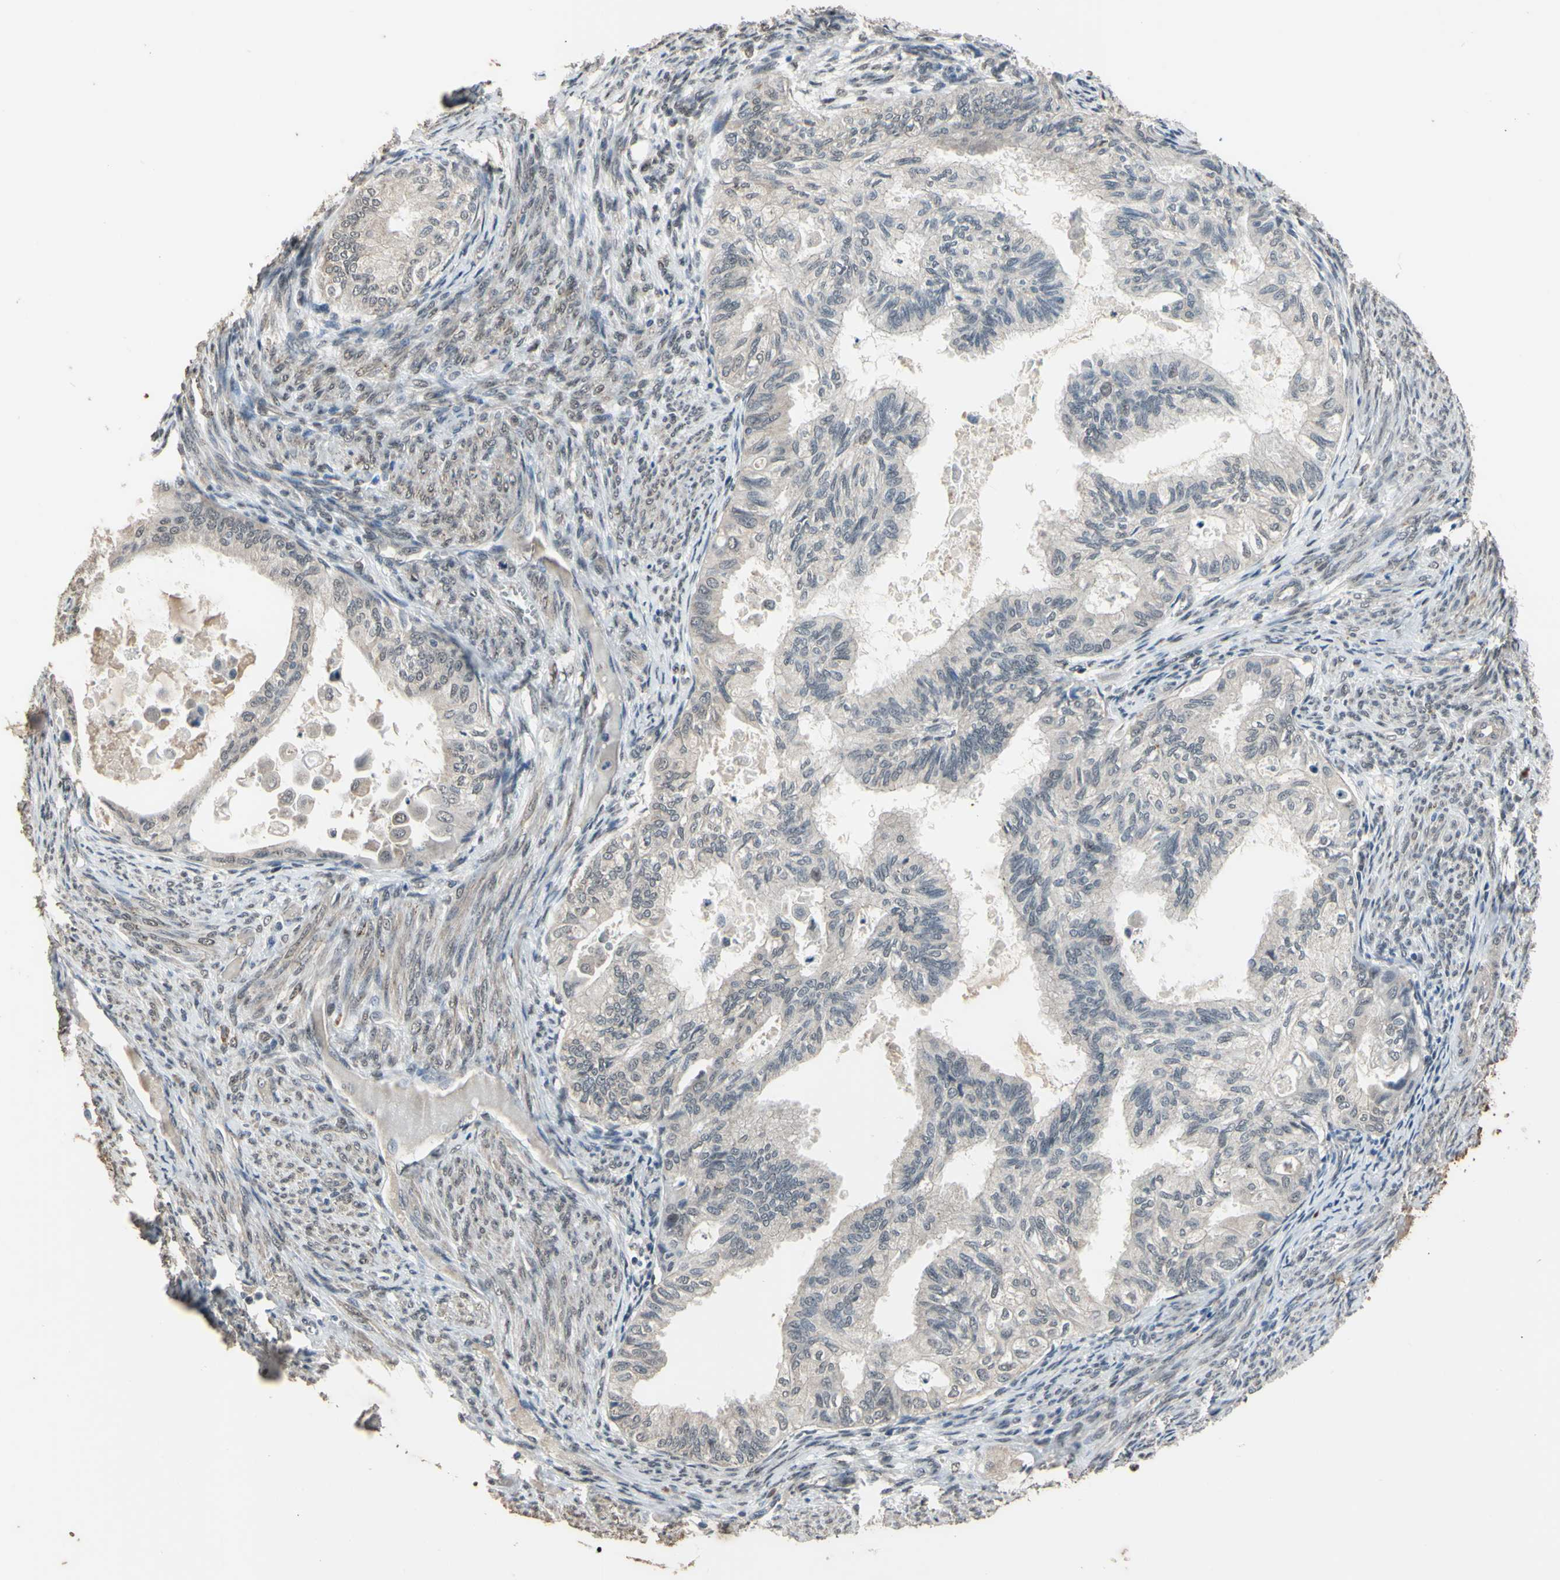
{"staining": {"intensity": "negative", "quantity": "none", "location": "none"}, "tissue": "cervical cancer", "cell_type": "Tumor cells", "image_type": "cancer", "snomed": [{"axis": "morphology", "description": "Normal tissue, NOS"}, {"axis": "morphology", "description": "Adenocarcinoma, NOS"}, {"axis": "topography", "description": "Cervix"}, {"axis": "topography", "description": "Endometrium"}], "caption": "Immunohistochemical staining of human adenocarcinoma (cervical) exhibits no significant expression in tumor cells.", "gene": "ZNF174", "patient": {"sex": "female", "age": 86}}